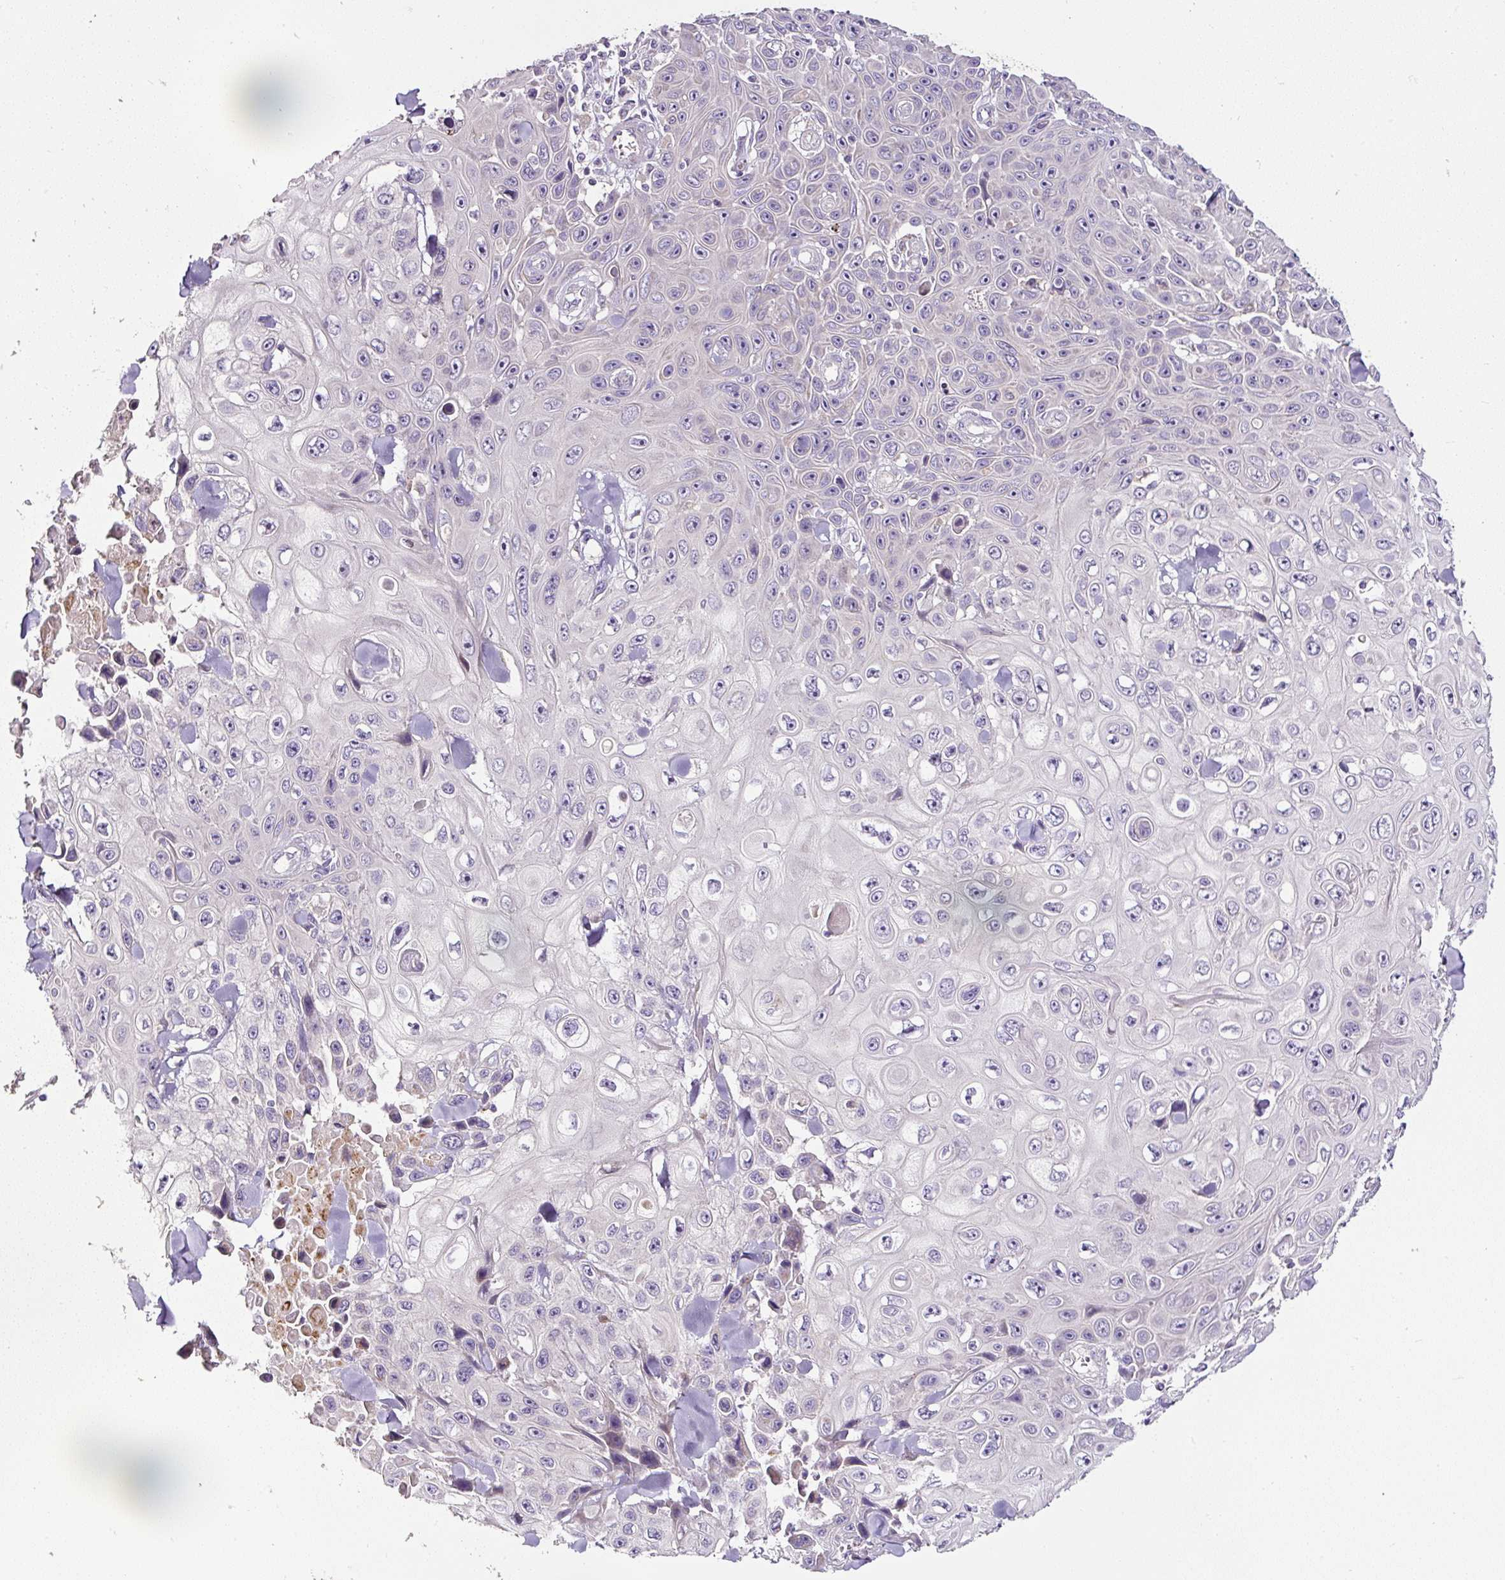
{"staining": {"intensity": "negative", "quantity": "none", "location": "none"}, "tissue": "skin cancer", "cell_type": "Tumor cells", "image_type": "cancer", "snomed": [{"axis": "morphology", "description": "Squamous cell carcinoma, NOS"}, {"axis": "topography", "description": "Skin"}], "caption": "This is an immunohistochemistry histopathology image of human skin squamous cell carcinoma. There is no staining in tumor cells.", "gene": "HPS4", "patient": {"sex": "male", "age": 82}}